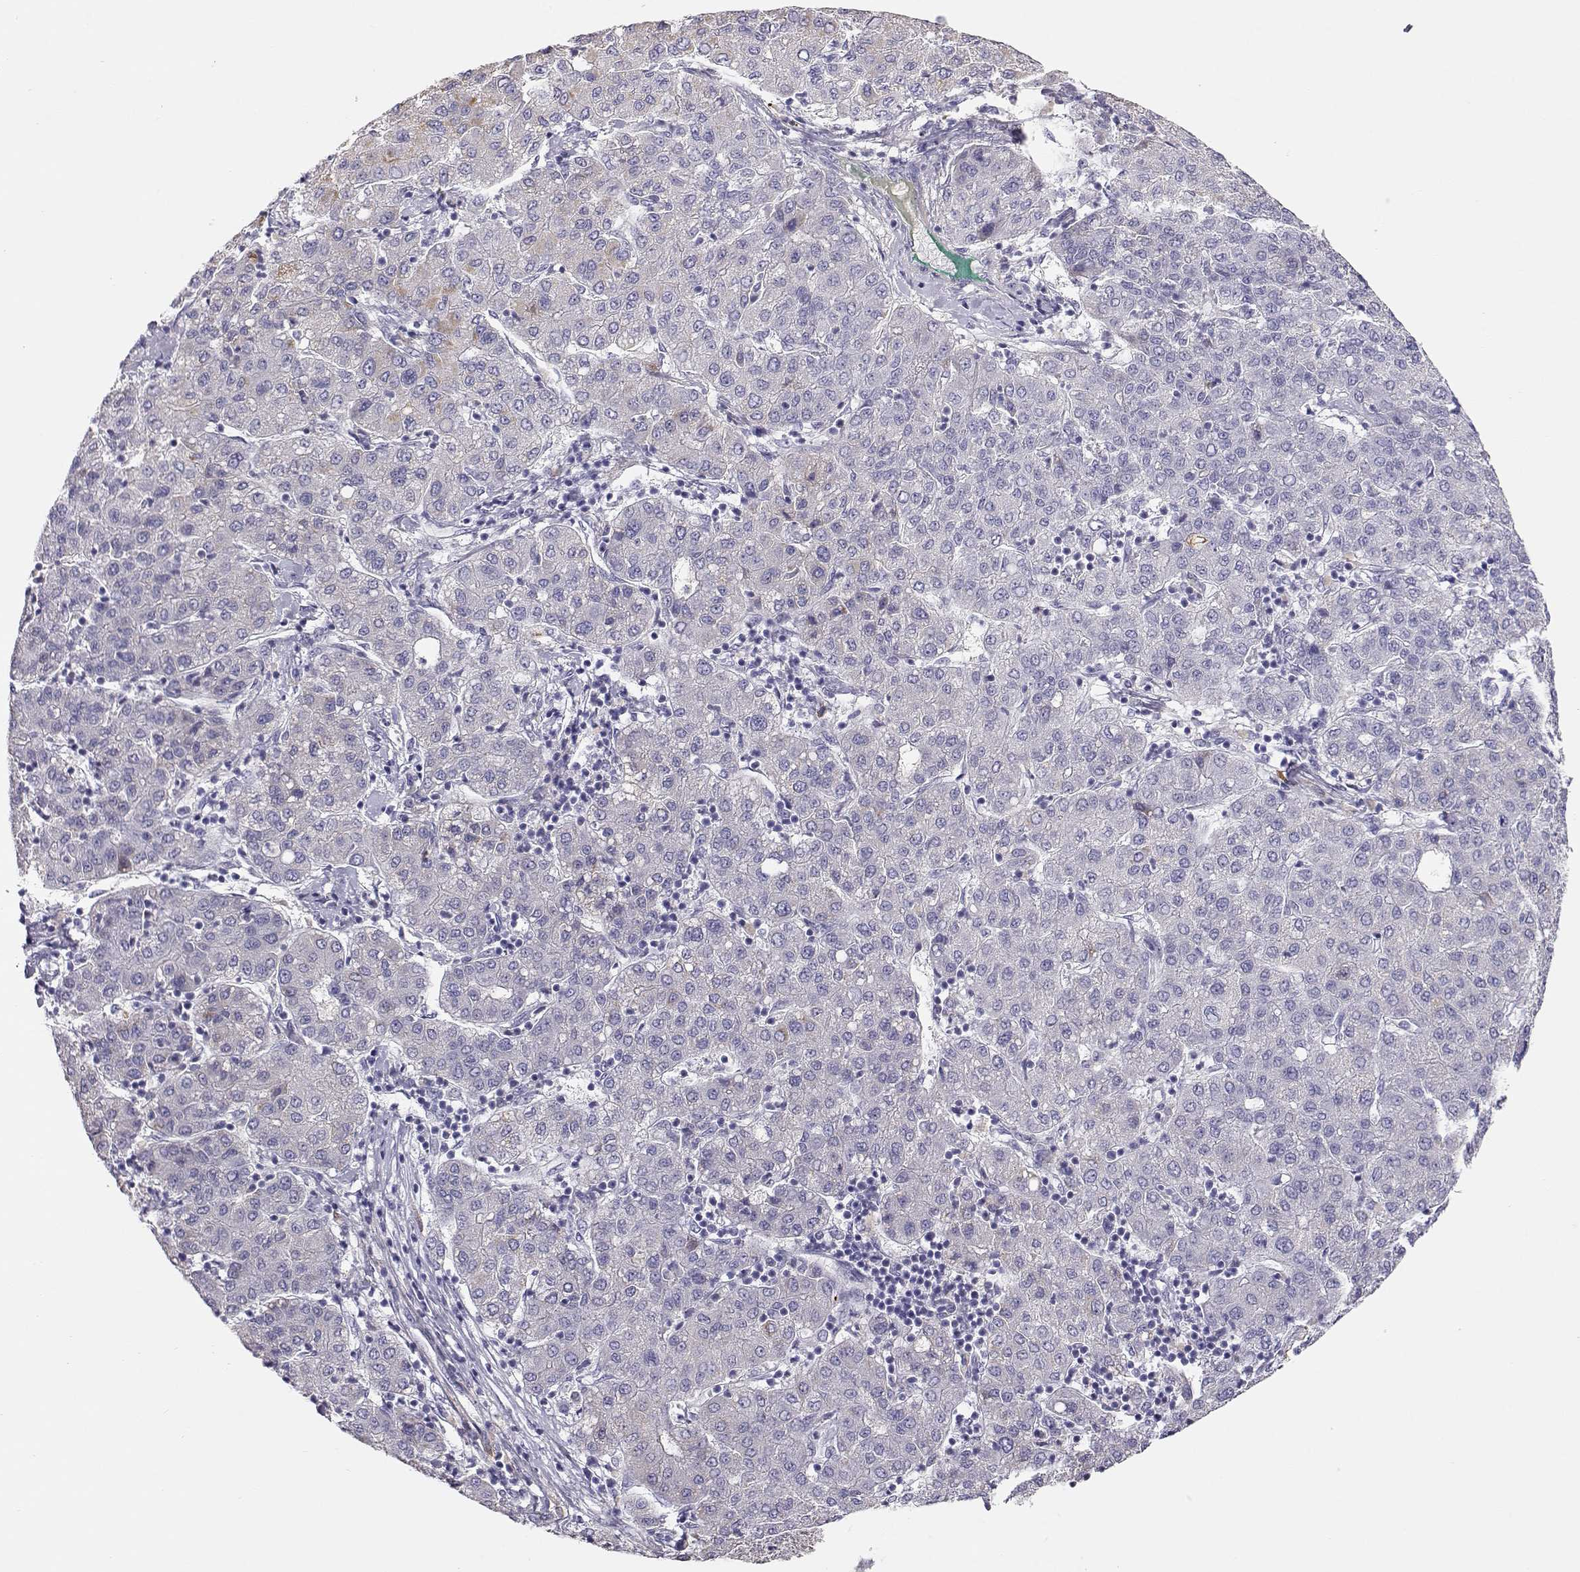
{"staining": {"intensity": "negative", "quantity": "none", "location": "none"}, "tissue": "liver cancer", "cell_type": "Tumor cells", "image_type": "cancer", "snomed": [{"axis": "morphology", "description": "Carcinoma, Hepatocellular, NOS"}, {"axis": "topography", "description": "Liver"}], "caption": "An immunohistochemistry histopathology image of liver cancer (hepatocellular carcinoma) is shown. There is no staining in tumor cells of liver cancer (hepatocellular carcinoma).", "gene": "CDHR1", "patient": {"sex": "male", "age": 65}}